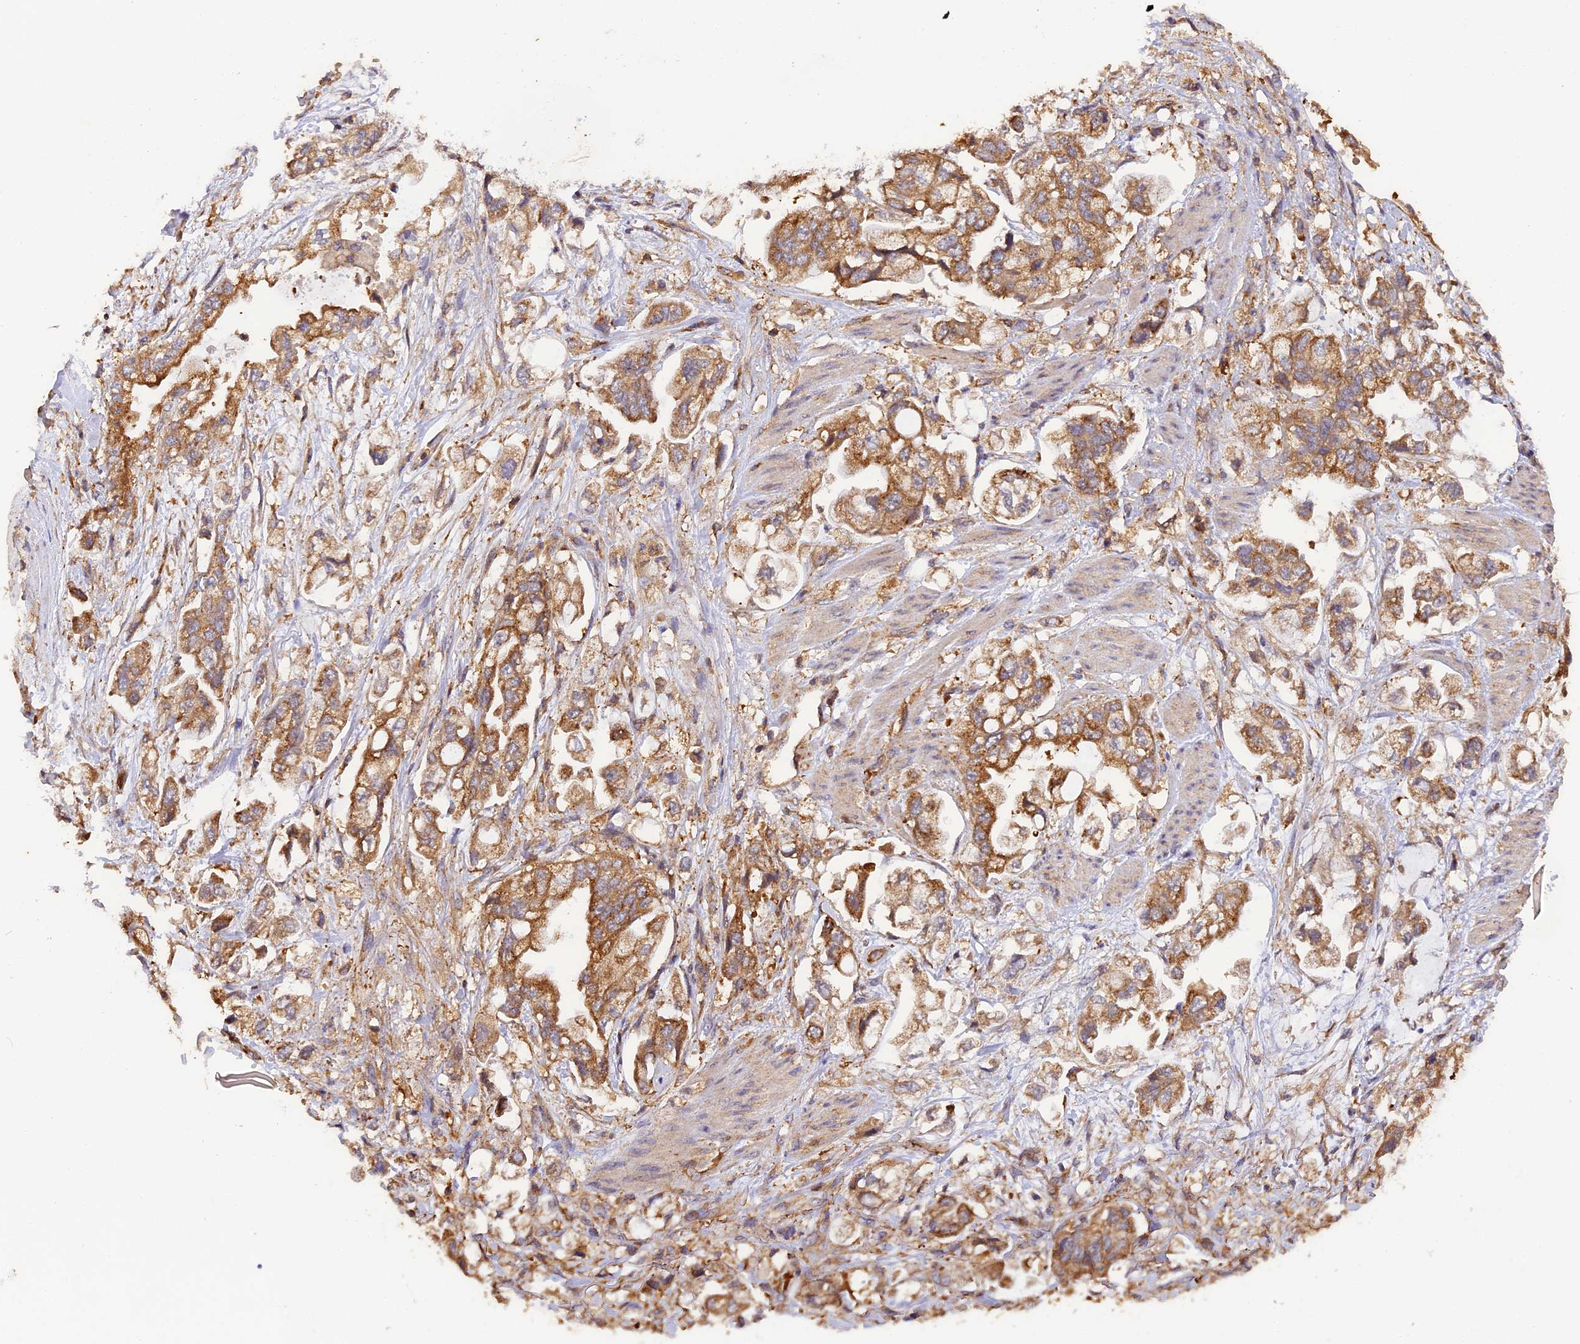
{"staining": {"intensity": "moderate", "quantity": ">75%", "location": "cytoplasmic/membranous"}, "tissue": "stomach cancer", "cell_type": "Tumor cells", "image_type": "cancer", "snomed": [{"axis": "morphology", "description": "Adenocarcinoma, NOS"}, {"axis": "topography", "description": "Stomach"}], "caption": "Immunohistochemistry (IHC) micrograph of neoplastic tissue: human stomach cancer stained using IHC reveals medium levels of moderate protein expression localized specifically in the cytoplasmic/membranous of tumor cells, appearing as a cytoplasmic/membranous brown color.", "gene": "PEX3", "patient": {"sex": "male", "age": 62}}